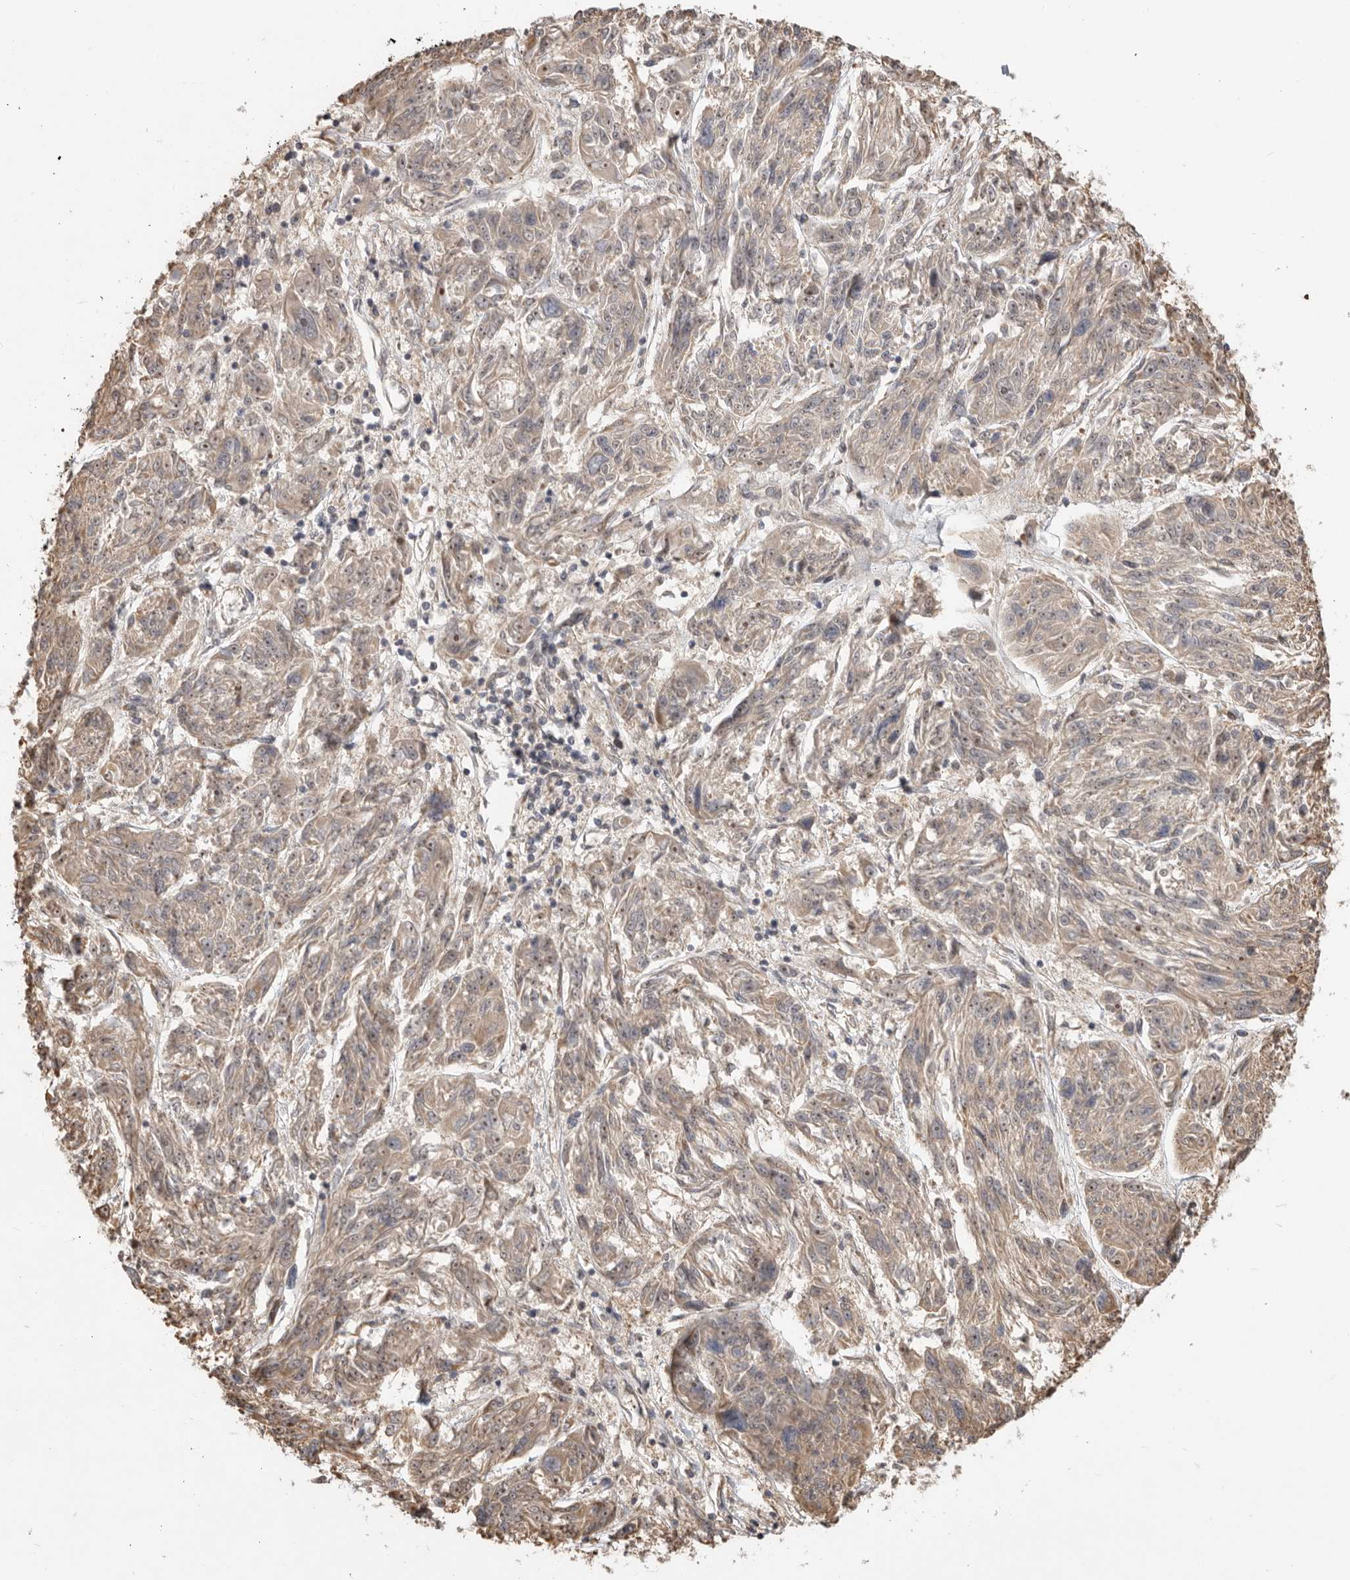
{"staining": {"intensity": "weak", "quantity": "25%-75%", "location": "cytoplasmic/membranous,nuclear"}, "tissue": "melanoma", "cell_type": "Tumor cells", "image_type": "cancer", "snomed": [{"axis": "morphology", "description": "Malignant melanoma, NOS"}, {"axis": "topography", "description": "Skin"}], "caption": "Weak cytoplasmic/membranous and nuclear expression is present in approximately 25%-75% of tumor cells in malignant melanoma. (brown staining indicates protein expression, while blue staining denotes nuclei).", "gene": "DPH7", "patient": {"sex": "male", "age": 53}}